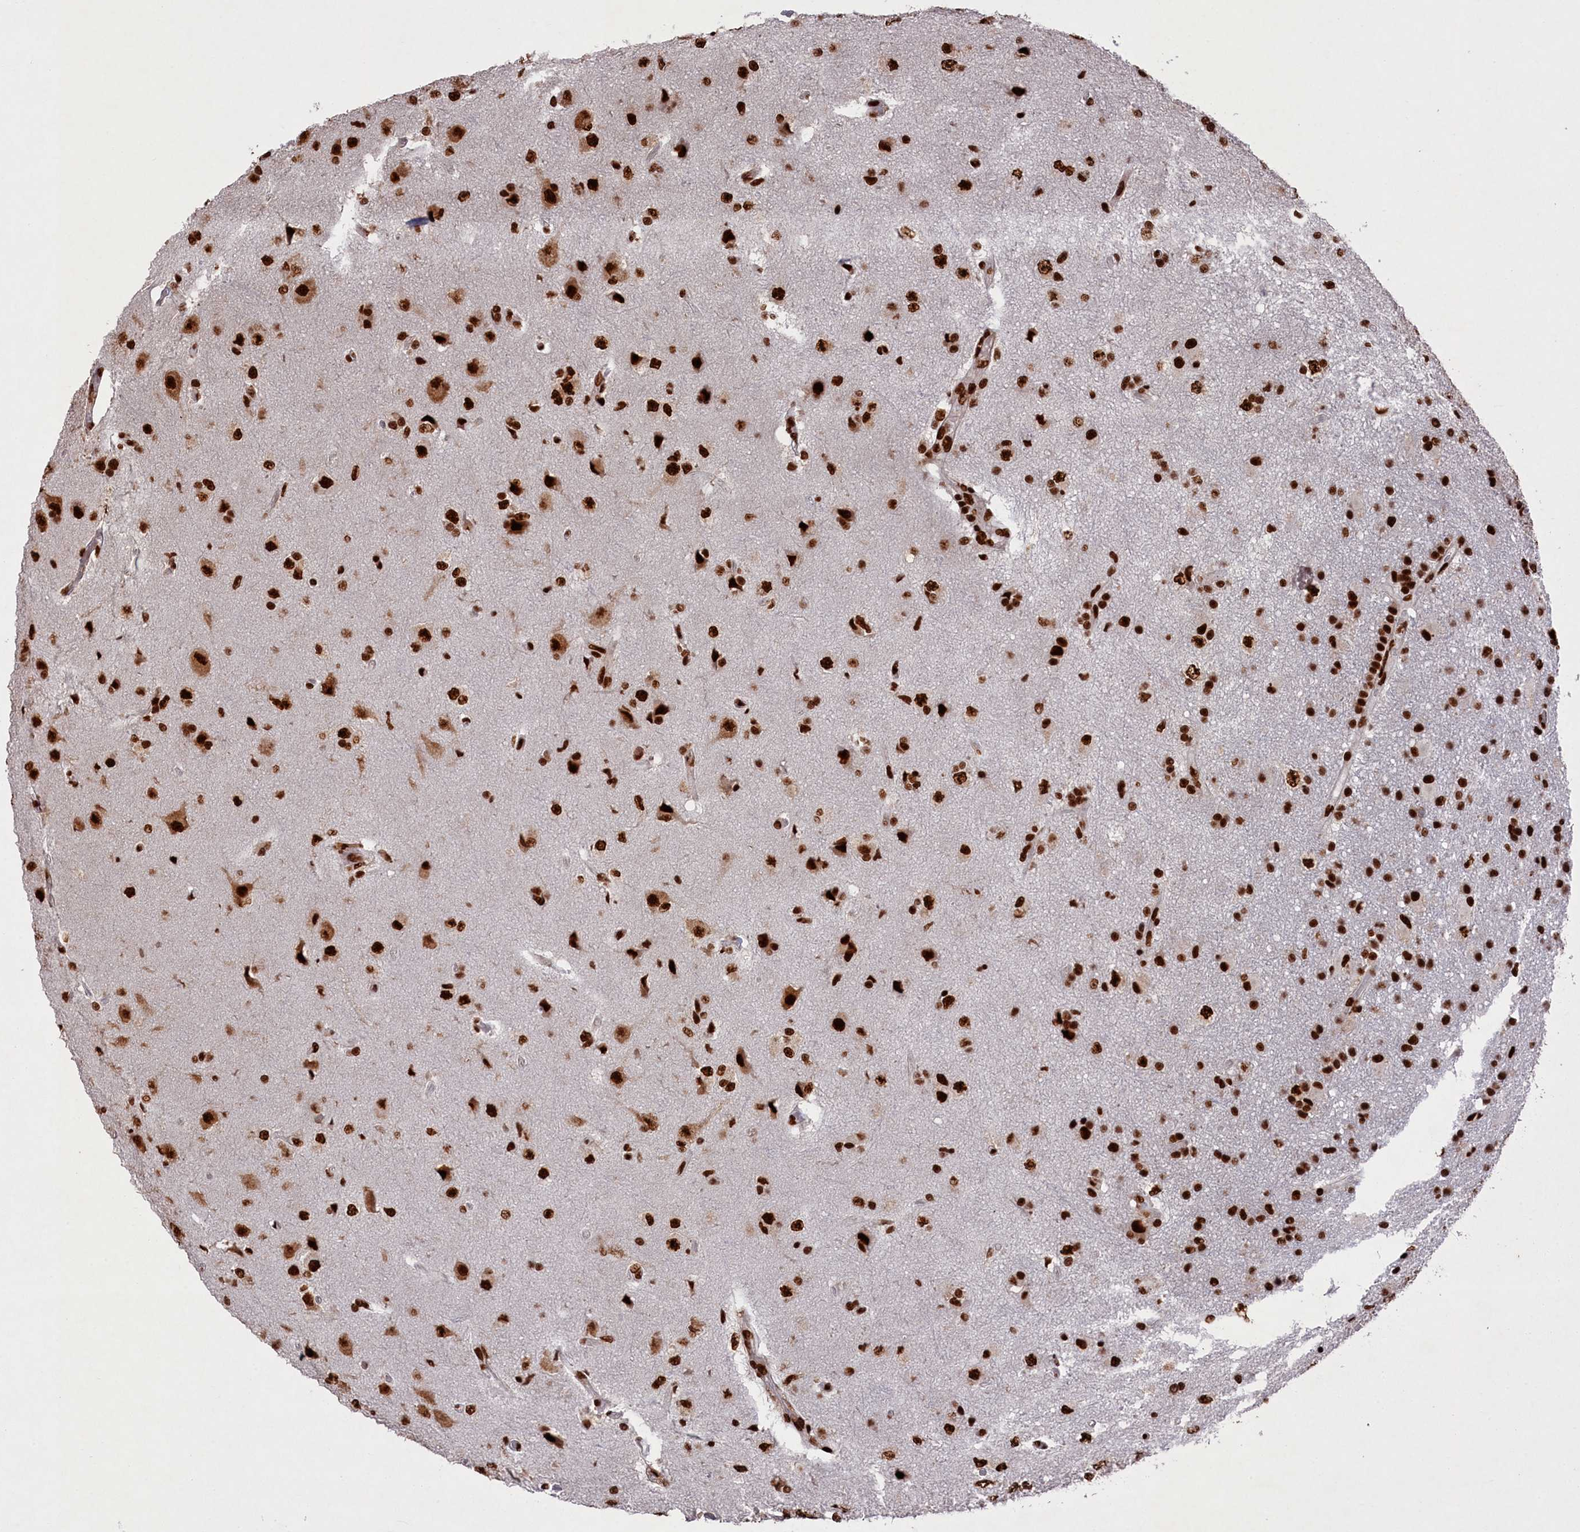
{"staining": {"intensity": "strong", "quantity": ">75%", "location": "nuclear"}, "tissue": "glioma", "cell_type": "Tumor cells", "image_type": "cancer", "snomed": [{"axis": "morphology", "description": "Glioma, malignant, High grade"}, {"axis": "topography", "description": "Brain"}], "caption": "Immunohistochemical staining of human malignant high-grade glioma shows high levels of strong nuclear expression in about >75% of tumor cells. (DAB (3,3'-diaminobenzidine) IHC with brightfield microscopy, high magnification).", "gene": "PRPF31", "patient": {"sex": "male", "age": 77}}